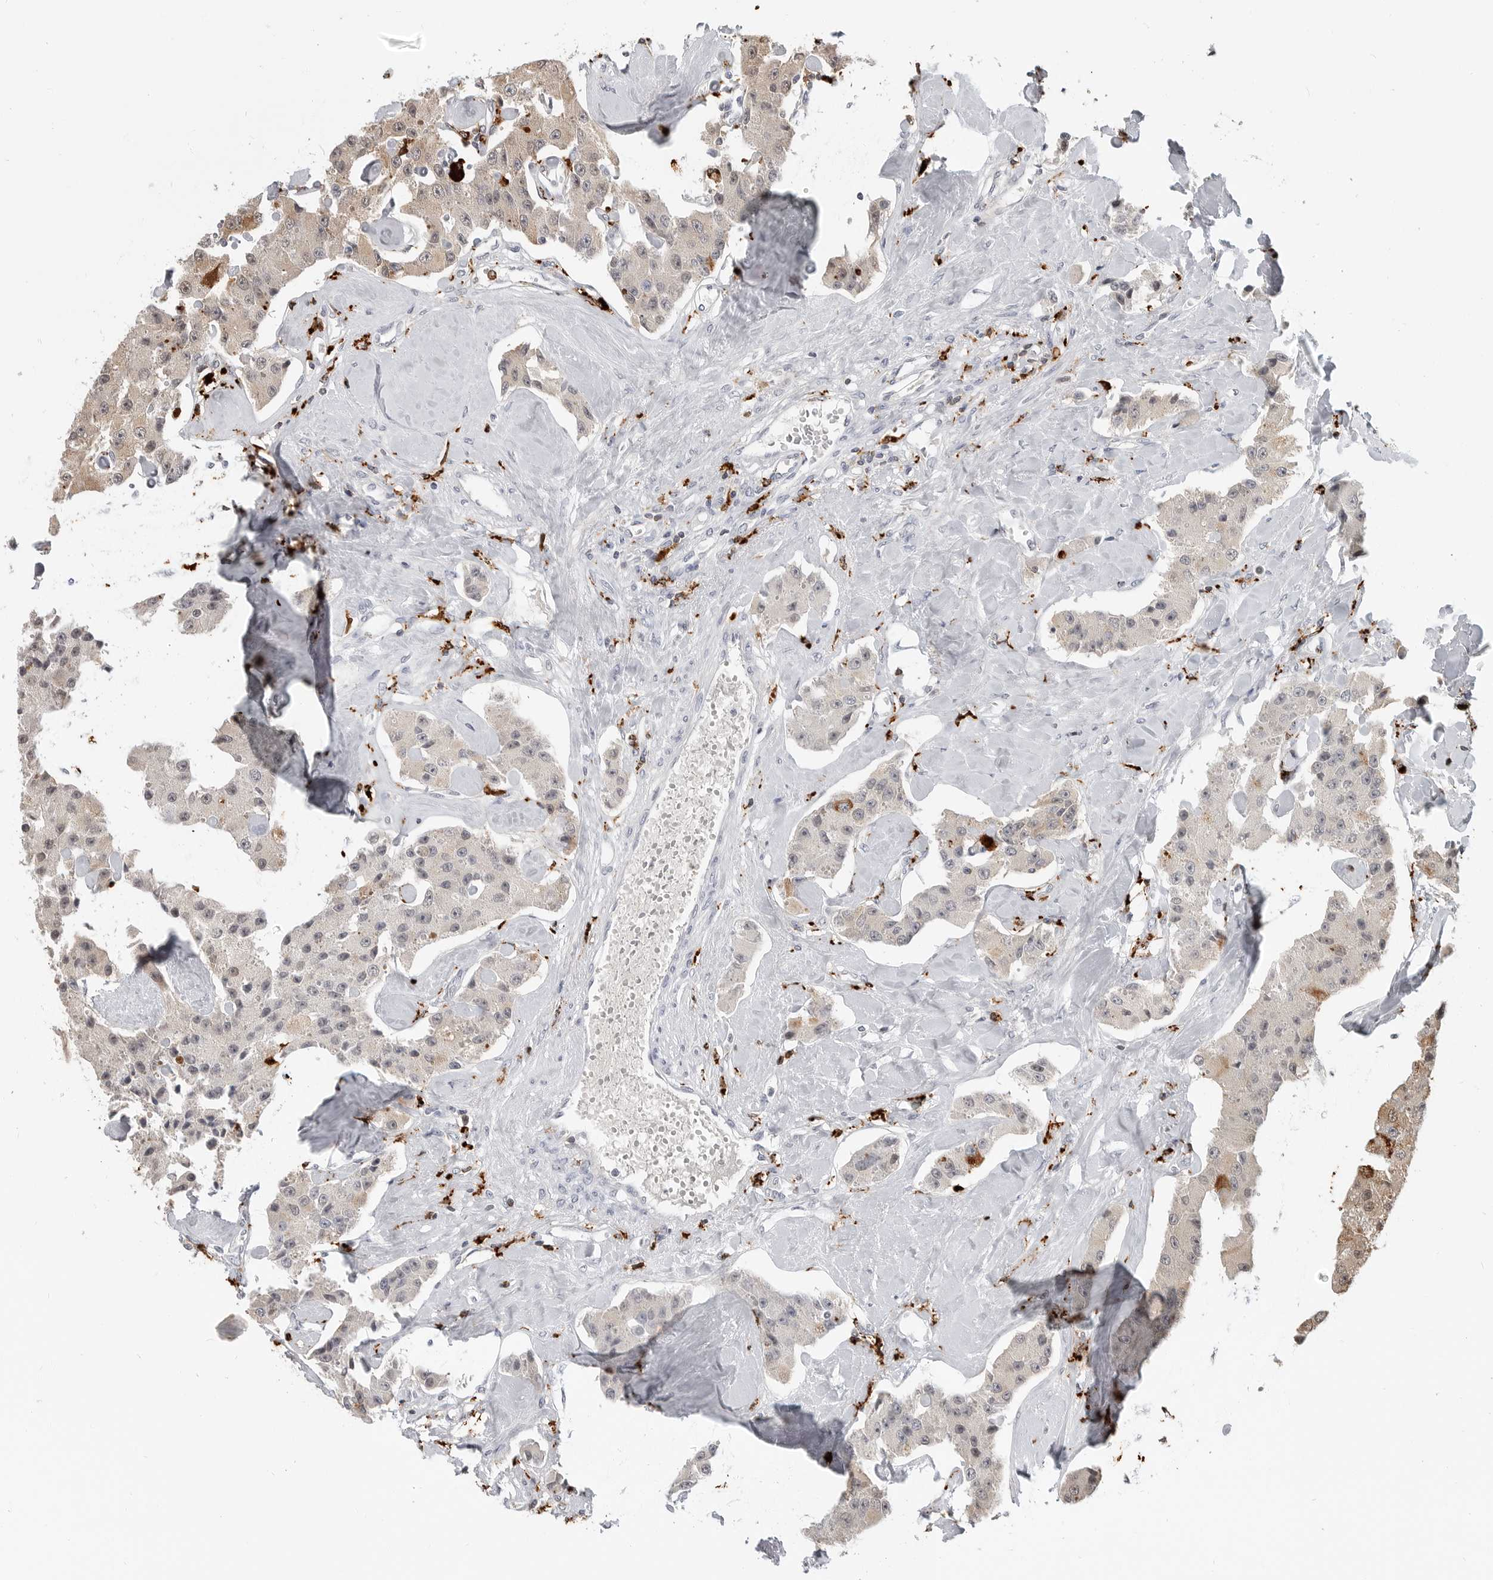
{"staining": {"intensity": "moderate", "quantity": "<25%", "location": "cytoplasmic/membranous"}, "tissue": "carcinoid", "cell_type": "Tumor cells", "image_type": "cancer", "snomed": [{"axis": "morphology", "description": "Carcinoid, malignant, NOS"}, {"axis": "topography", "description": "Pancreas"}], "caption": "A high-resolution histopathology image shows immunohistochemistry (IHC) staining of carcinoid (malignant), which reveals moderate cytoplasmic/membranous staining in approximately <25% of tumor cells. (Brightfield microscopy of DAB IHC at high magnification).", "gene": "IFI30", "patient": {"sex": "male", "age": 41}}